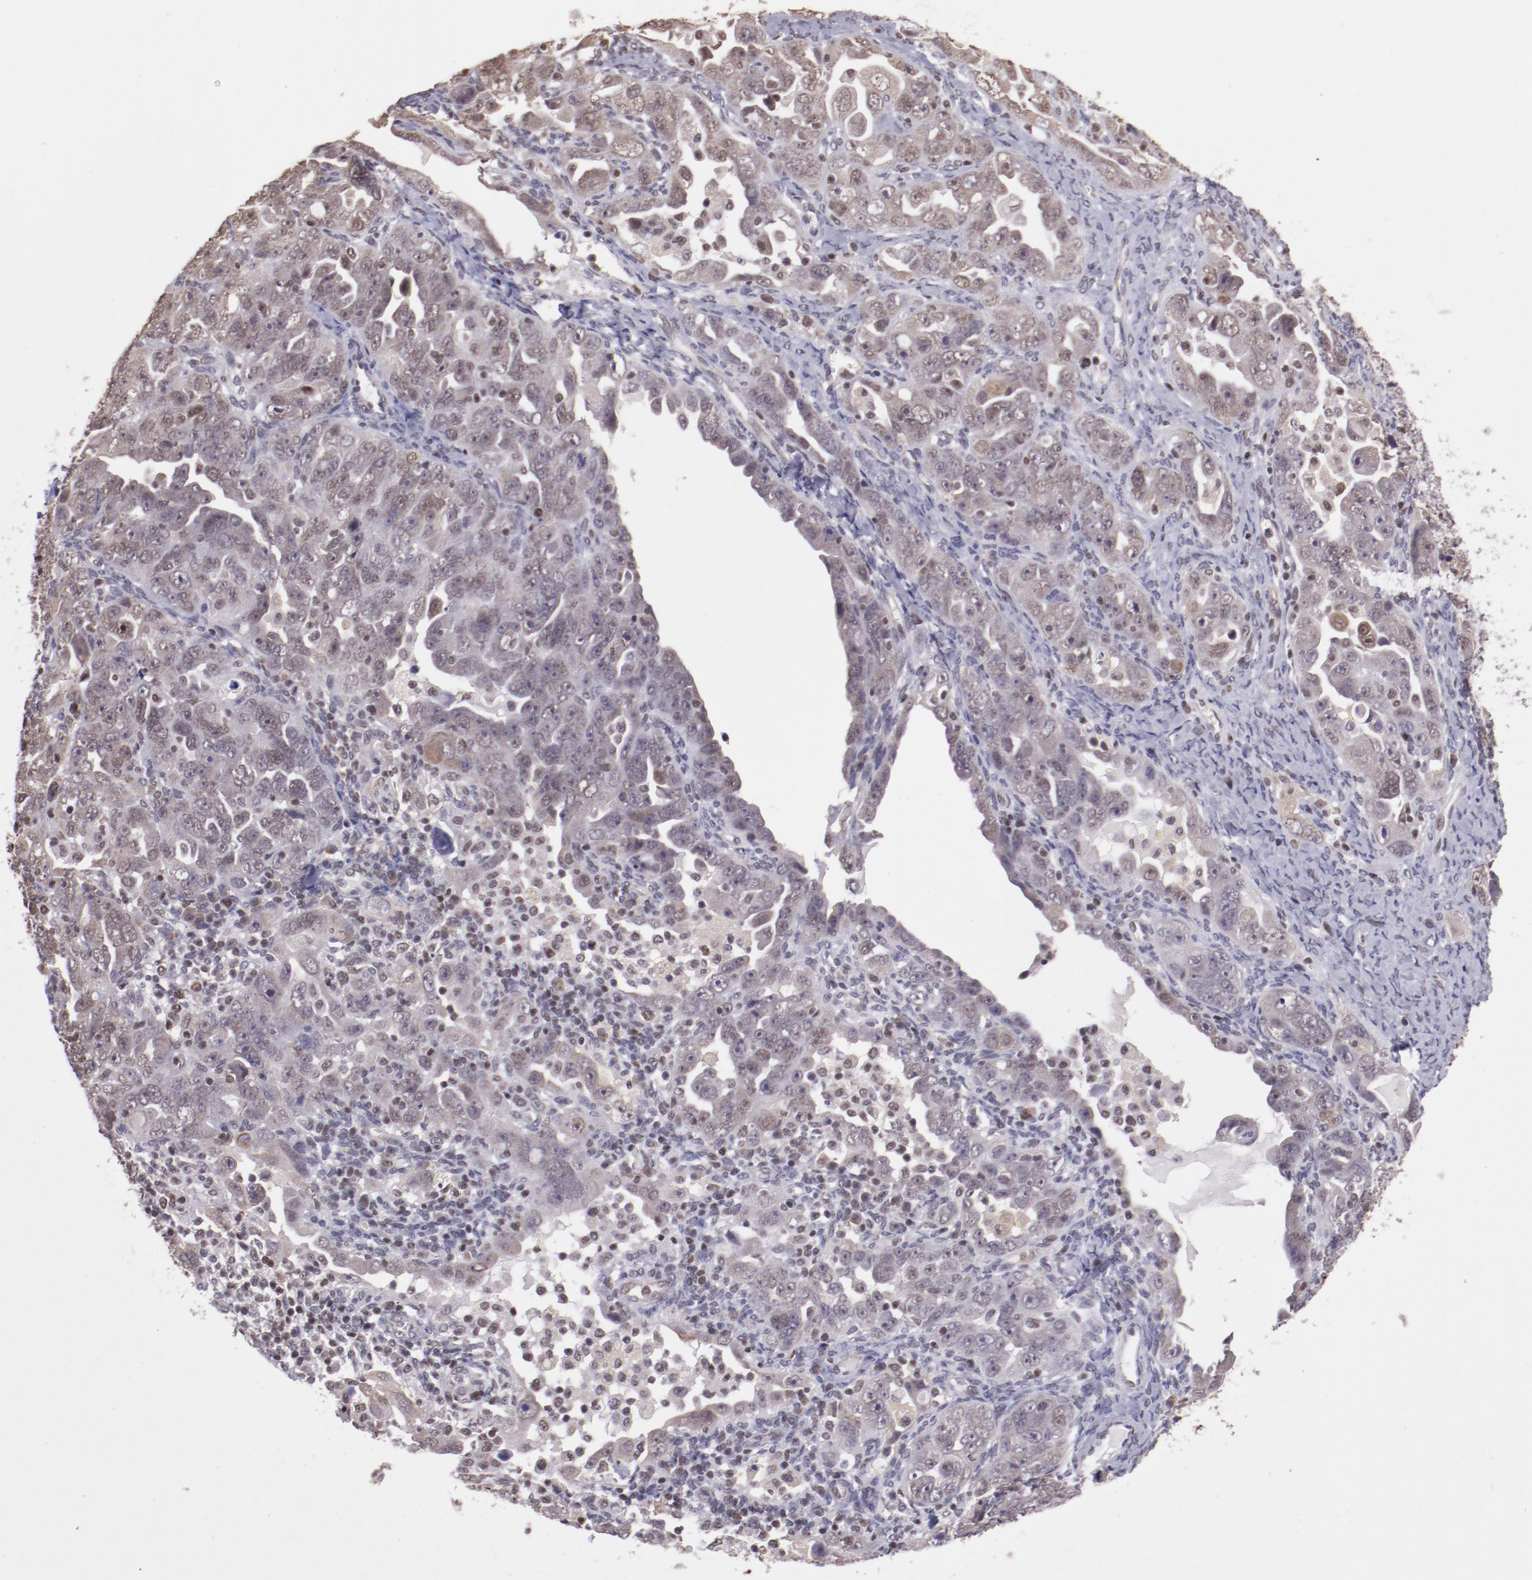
{"staining": {"intensity": "weak", "quantity": "25%-75%", "location": "cytoplasmic/membranous,nuclear"}, "tissue": "ovarian cancer", "cell_type": "Tumor cells", "image_type": "cancer", "snomed": [{"axis": "morphology", "description": "Cystadenocarcinoma, serous, NOS"}, {"axis": "topography", "description": "Ovary"}], "caption": "IHC (DAB) staining of human ovarian cancer (serous cystadenocarcinoma) exhibits weak cytoplasmic/membranous and nuclear protein expression in about 25%-75% of tumor cells.", "gene": "ELF1", "patient": {"sex": "female", "age": 66}}